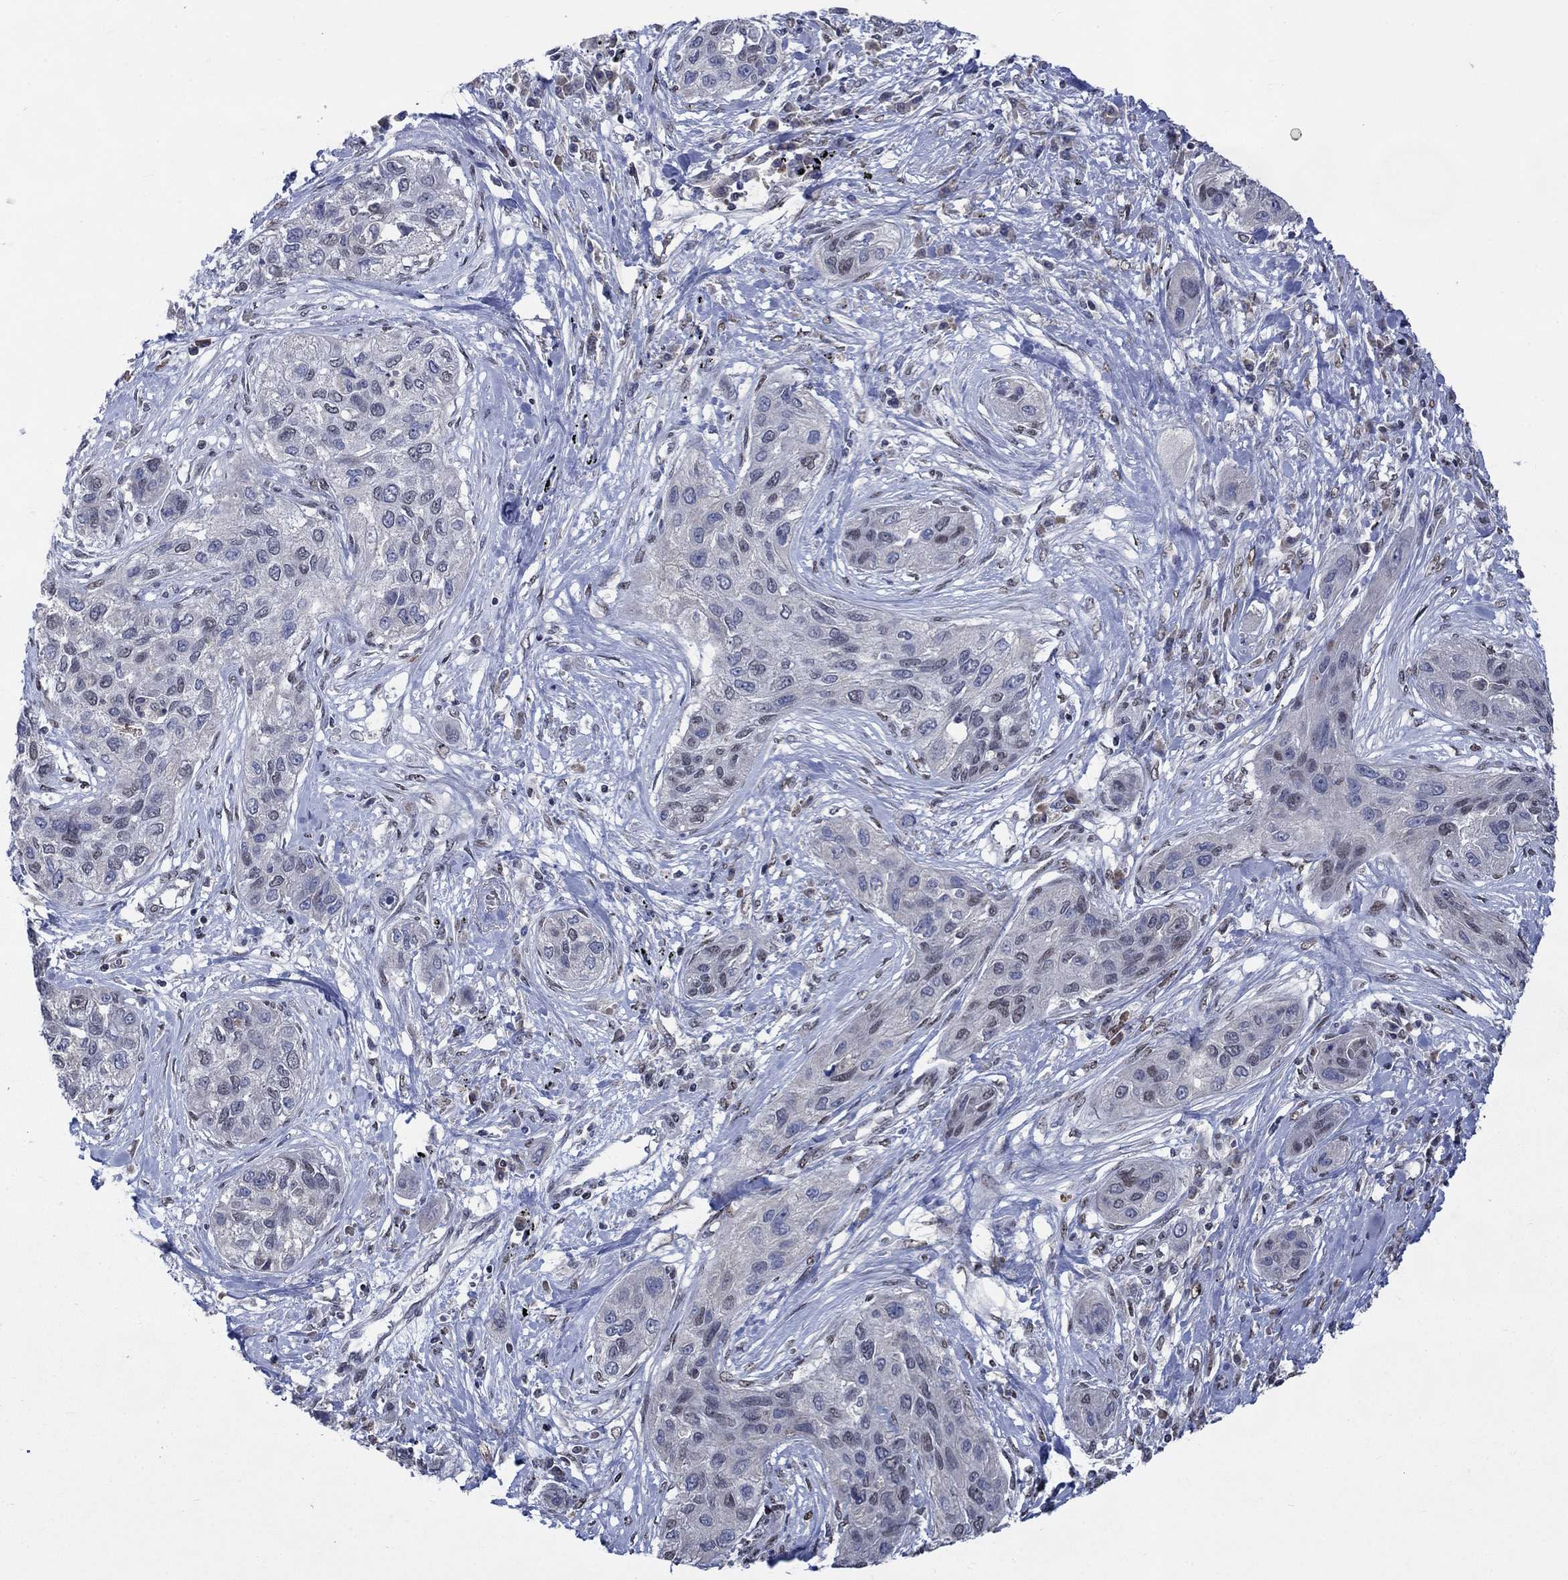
{"staining": {"intensity": "negative", "quantity": "none", "location": "none"}, "tissue": "lung cancer", "cell_type": "Tumor cells", "image_type": "cancer", "snomed": [{"axis": "morphology", "description": "Squamous cell carcinoma, NOS"}, {"axis": "topography", "description": "Lung"}], "caption": "Immunohistochemistry (IHC) of human lung squamous cell carcinoma exhibits no expression in tumor cells.", "gene": "HTN1", "patient": {"sex": "female", "age": 70}}